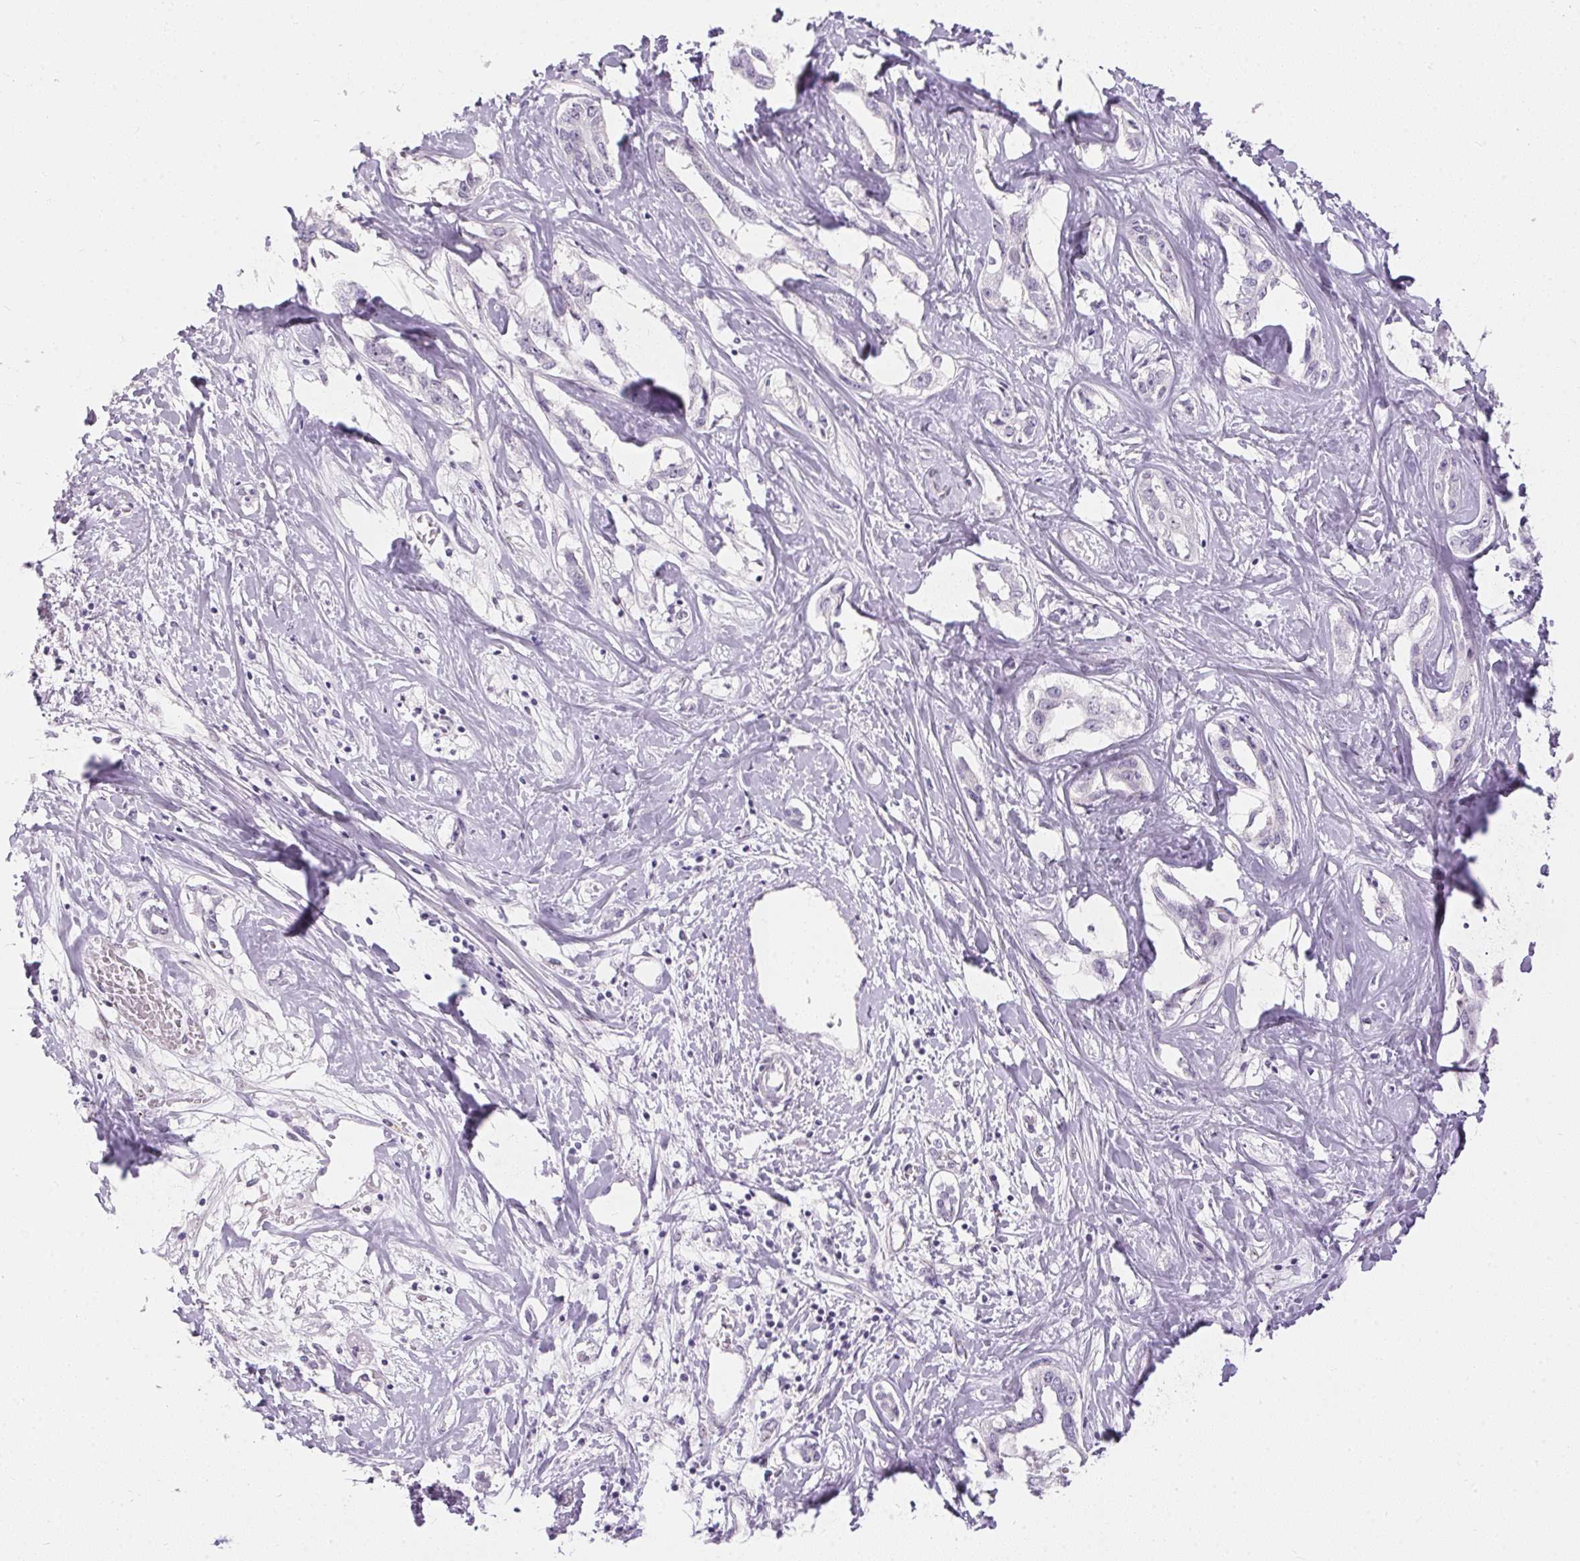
{"staining": {"intensity": "negative", "quantity": "none", "location": "none"}, "tissue": "liver cancer", "cell_type": "Tumor cells", "image_type": "cancer", "snomed": [{"axis": "morphology", "description": "Cholangiocarcinoma"}, {"axis": "topography", "description": "Liver"}], "caption": "The photomicrograph exhibits no staining of tumor cells in liver cholangiocarcinoma. (Brightfield microscopy of DAB IHC at high magnification).", "gene": "GBP6", "patient": {"sex": "male", "age": 59}}